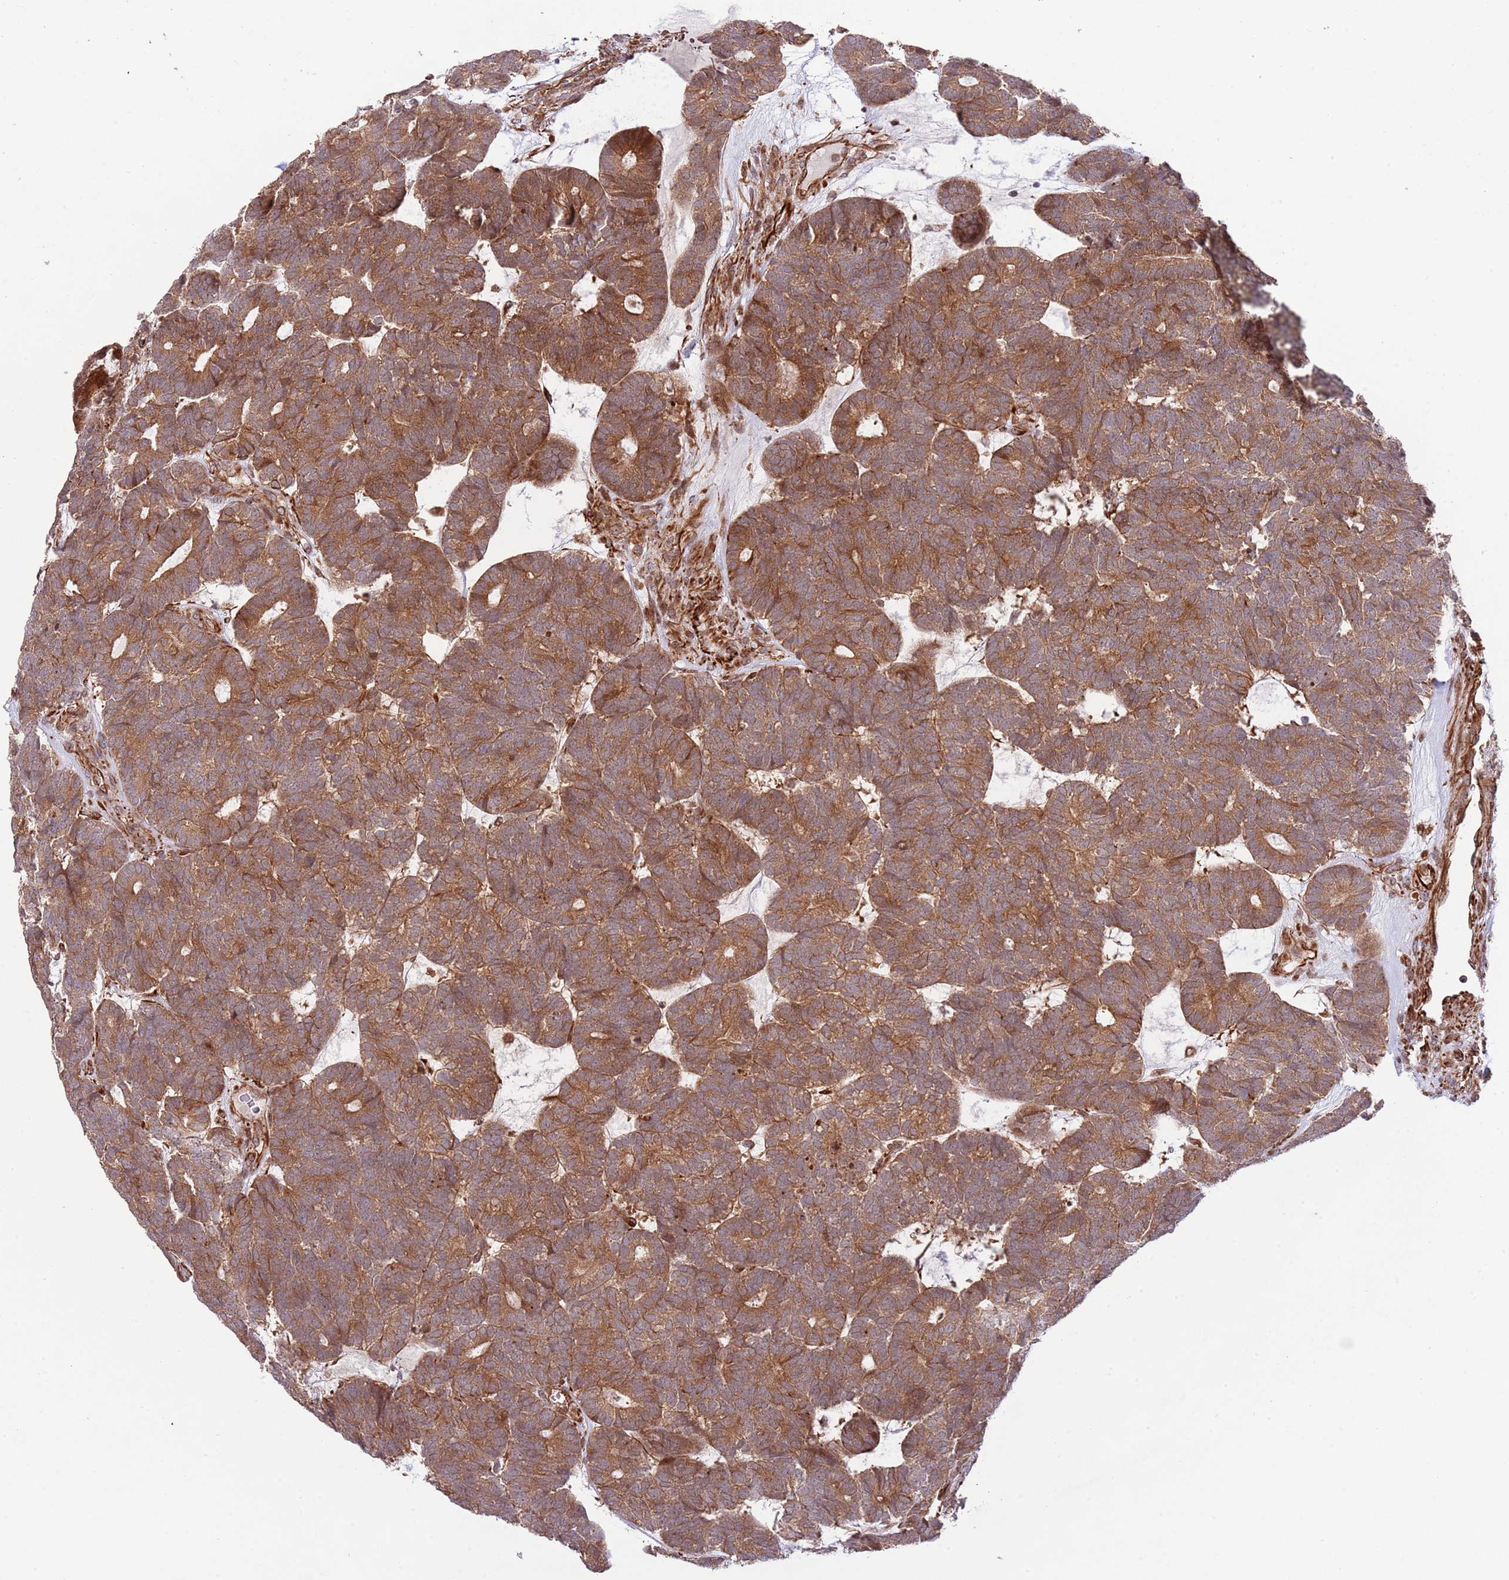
{"staining": {"intensity": "moderate", "quantity": ">75%", "location": "cytoplasmic/membranous"}, "tissue": "head and neck cancer", "cell_type": "Tumor cells", "image_type": "cancer", "snomed": [{"axis": "morphology", "description": "Adenocarcinoma, NOS"}, {"axis": "topography", "description": "Head-Neck"}], "caption": "Immunohistochemical staining of human adenocarcinoma (head and neck) displays medium levels of moderate cytoplasmic/membranous staining in approximately >75% of tumor cells.", "gene": "NEK3", "patient": {"sex": "female", "age": 81}}